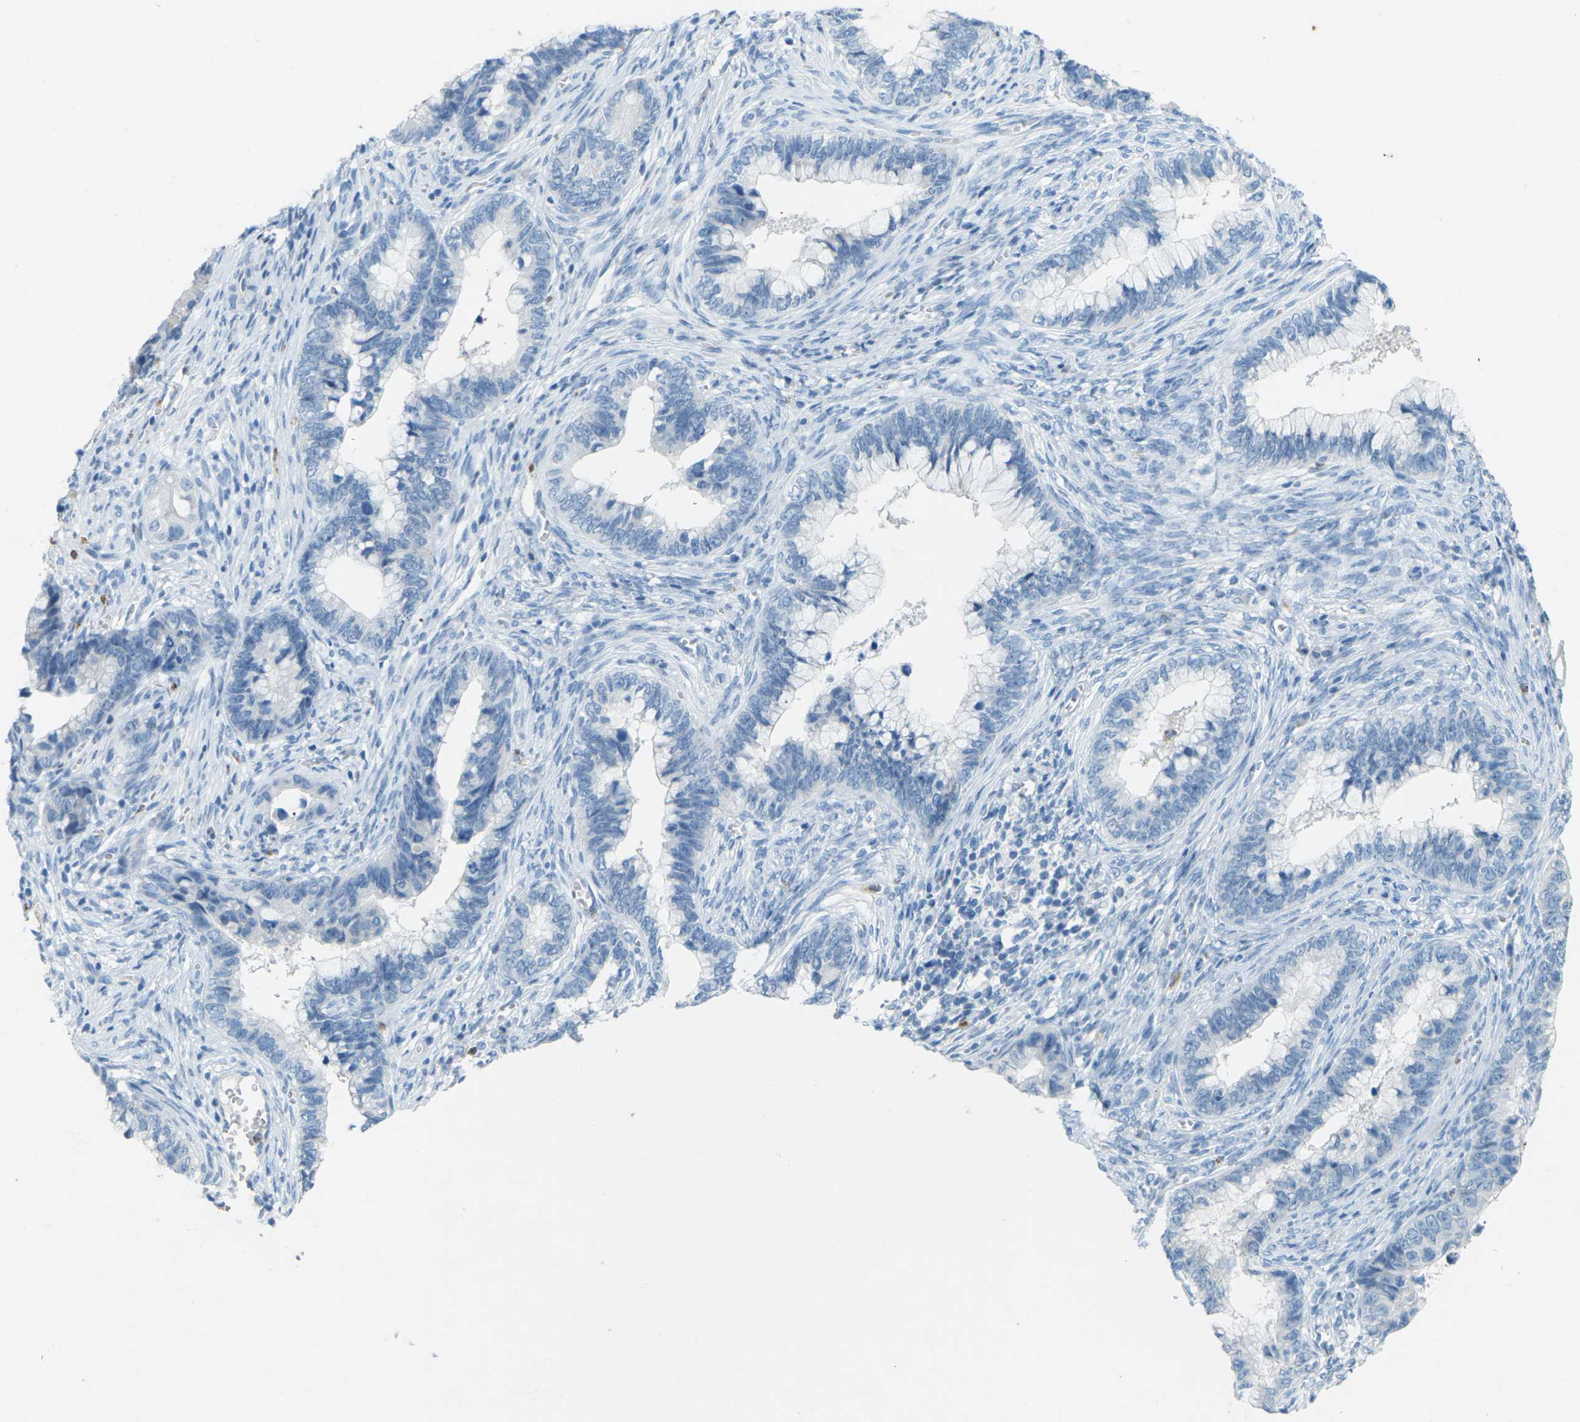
{"staining": {"intensity": "negative", "quantity": "none", "location": "none"}, "tissue": "cervical cancer", "cell_type": "Tumor cells", "image_type": "cancer", "snomed": [{"axis": "morphology", "description": "Adenocarcinoma, NOS"}, {"axis": "topography", "description": "Cervix"}], "caption": "The micrograph reveals no significant positivity in tumor cells of cervical cancer.", "gene": "CDH16", "patient": {"sex": "female", "age": 44}}